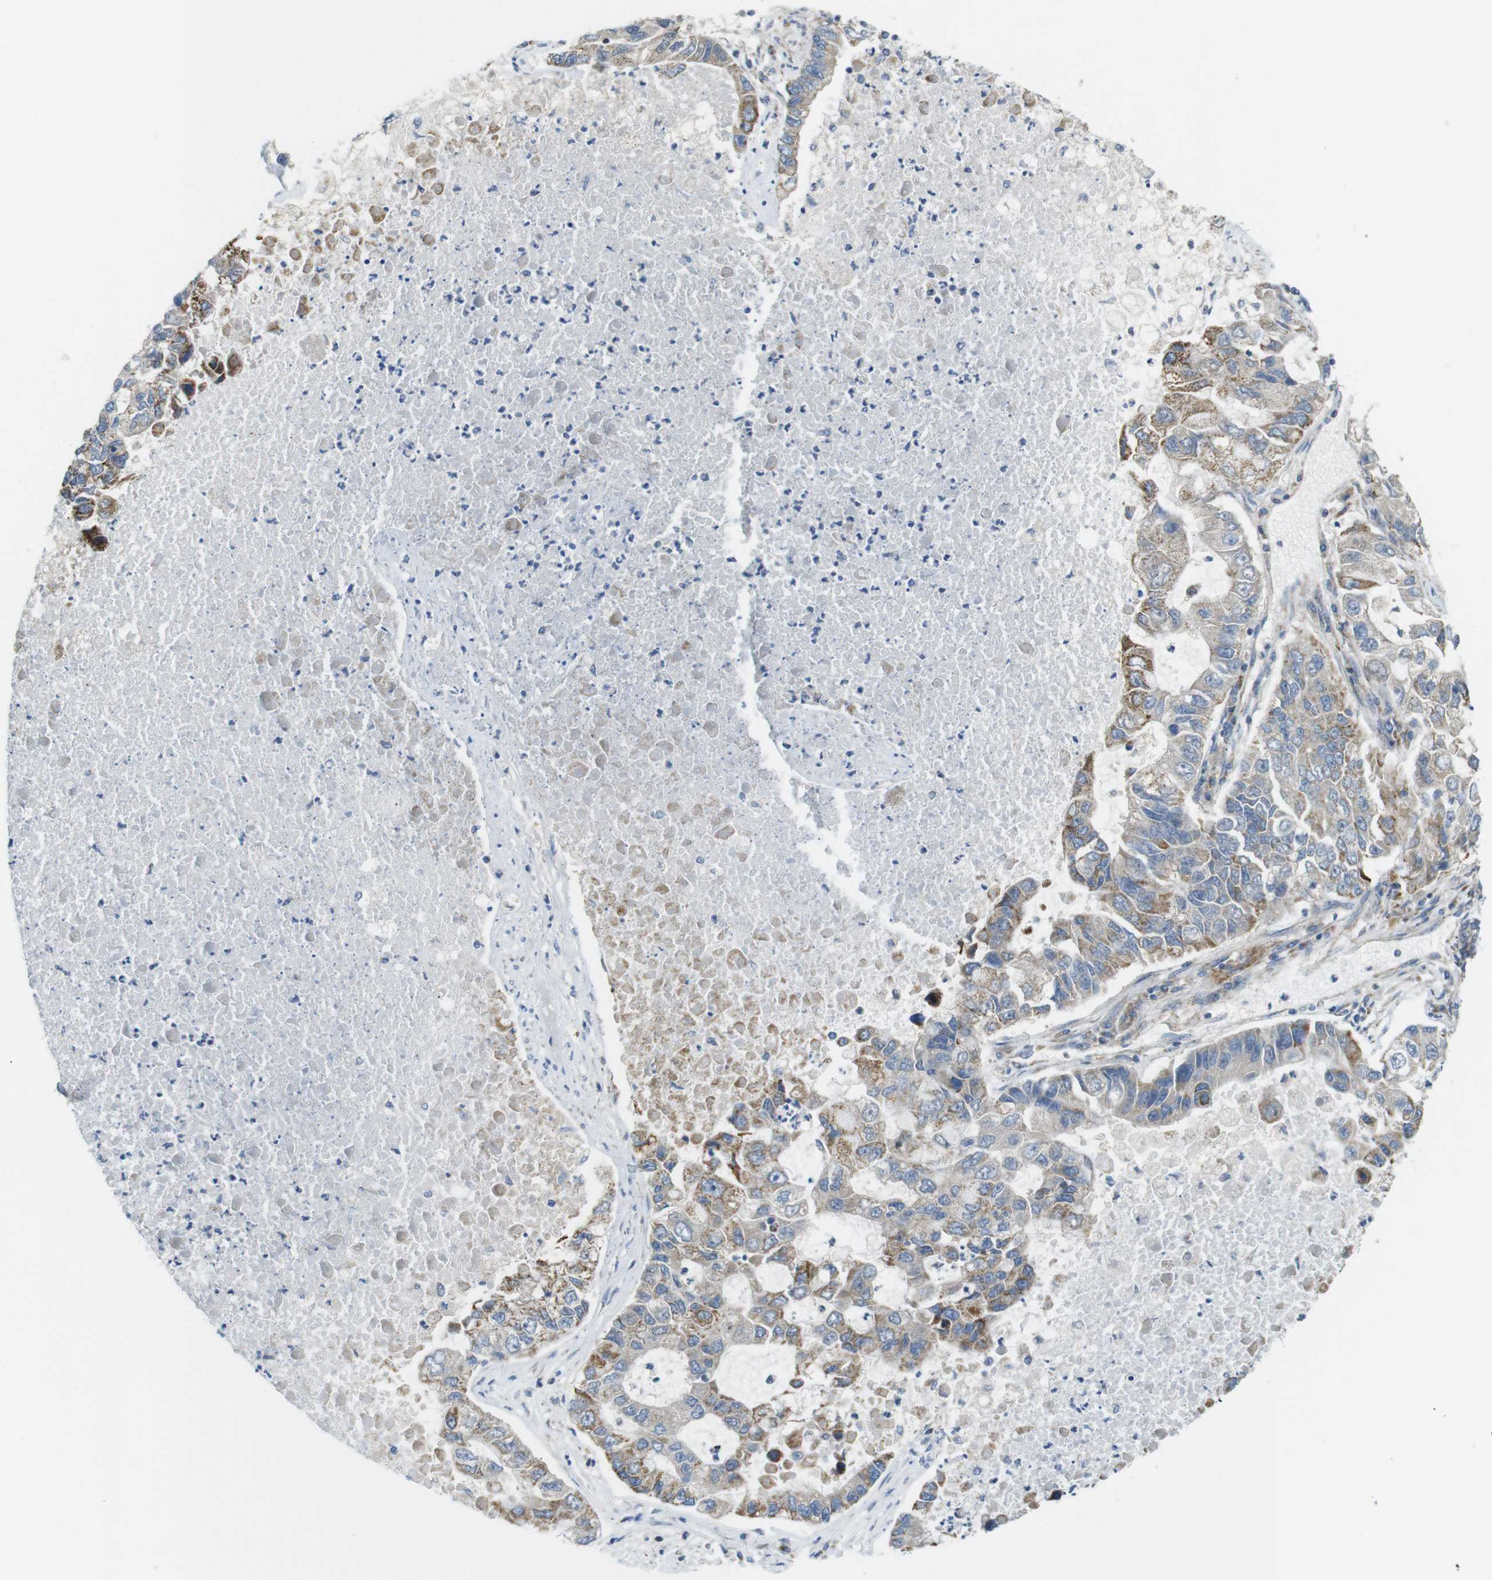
{"staining": {"intensity": "moderate", "quantity": ">75%", "location": "cytoplasmic/membranous"}, "tissue": "lung cancer", "cell_type": "Tumor cells", "image_type": "cancer", "snomed": [{"axis": "morphology", "description": "Adenocarcinoma, NOS"}, {"axis": "topography", "description": "Lung"}], "caption": "Moderate cytoplasmic/membranous positivity is identified in approximately >75% of tumor cells in adenocarcinoma (lung).", "gene": "MARCHF1", "patient": {"sex": "female", "age": 51}}